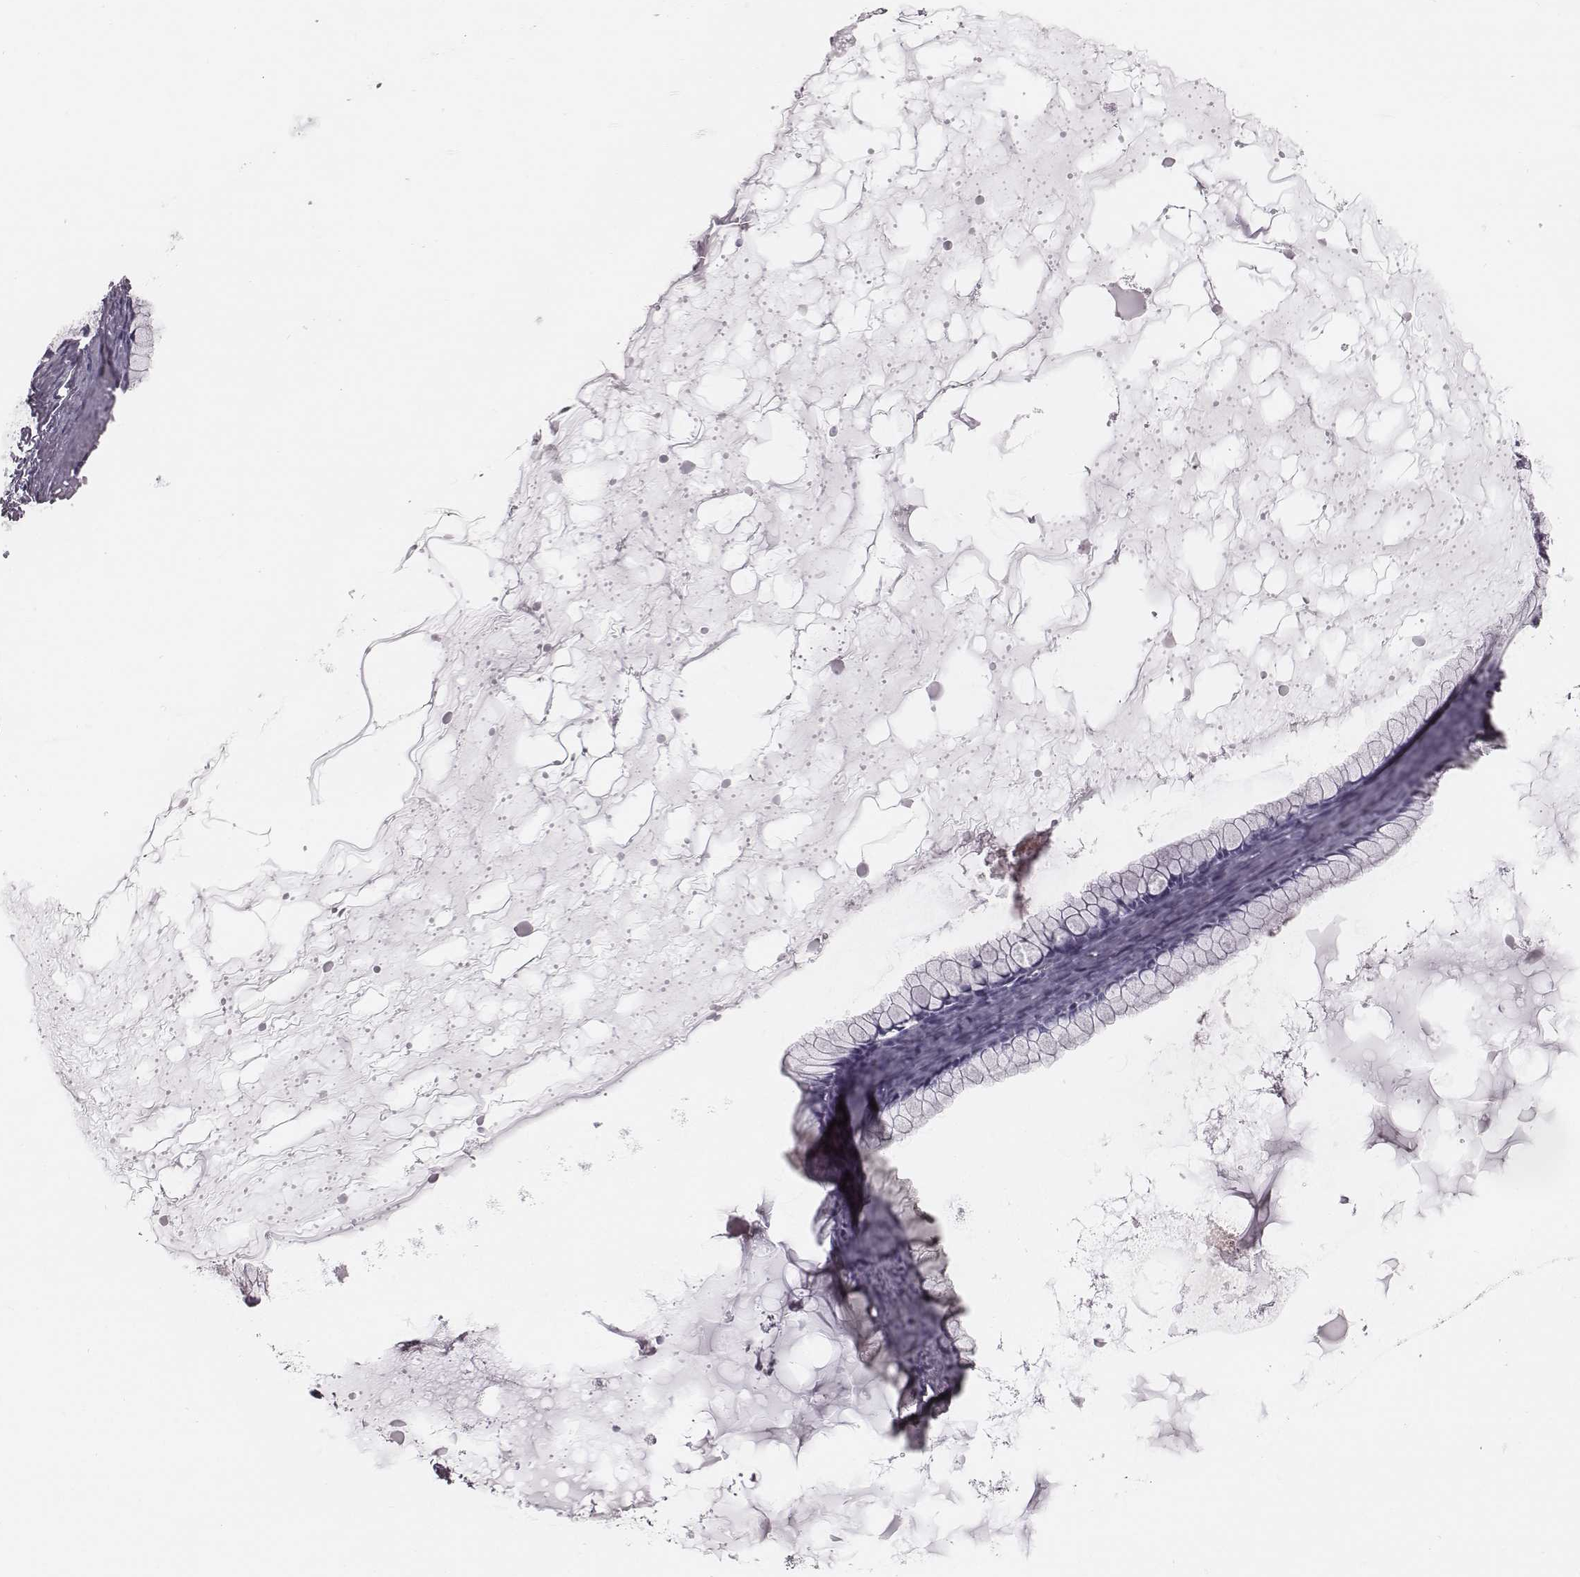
{"staining": {"intensity": "negative", "quantity": "none", "location": "none"}, "tissue": "ovarian cancer", "cell_type": "Tumor cells", "image_type": "cancer", "snomed": [{"axis": "morphology", "description": "Cystadenocarcinoma, mucinous, NOS"}, {"axis": "topography", "description": "Ovary"}], "caption": "Ovarian mucinous cystadenocarcinoma was stained to show a protein in brown. There is no significant expression in tumor cells.", "gene": "CSH1", "patient": {"sex": "female", "age": 41}}